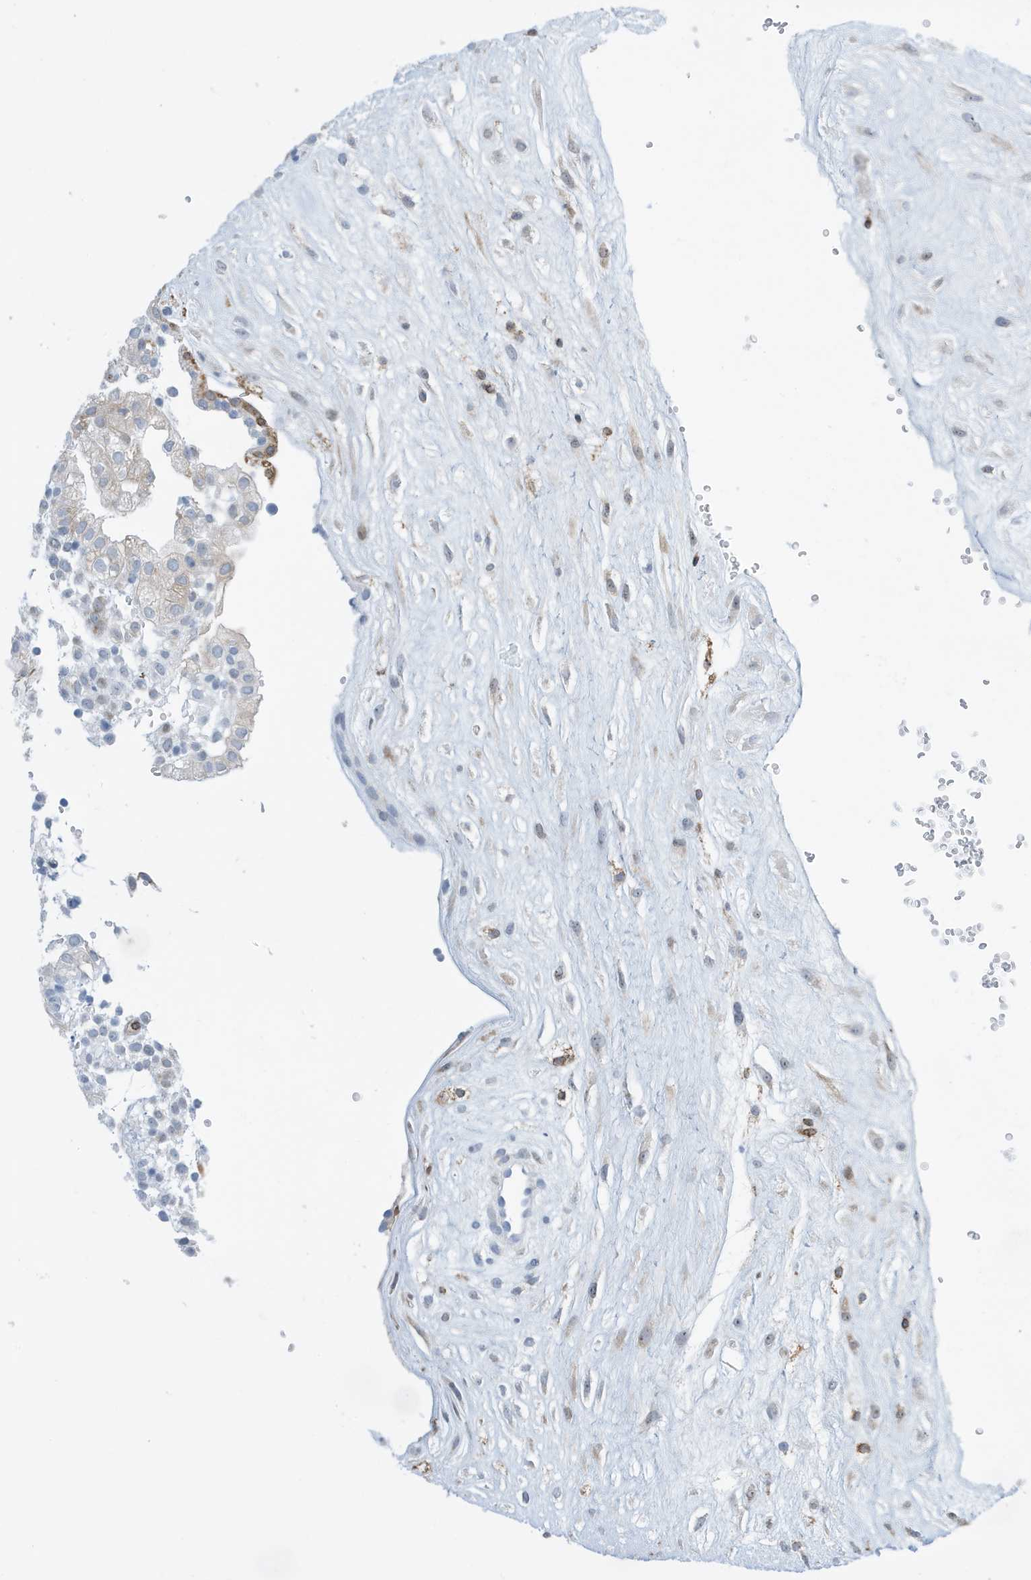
{"staining": {"intensity": "negative", "quantity": "none", "location": "none"}, "tissue": "placenta", "cell_type": "Decidual cells", "image_type": "normal", "snomed": [{"axis": "morphology", "description": "Normal tissue, NOS"}, {"axis": "topography", "description": "Placenta"}], "caption": "Benign placenta was stained to show a protein in brown. There is no significant positivity in decidual cells. Brightfield microscopy of immunohistochemistry (IHC) stained with DAB (brown) and hematoxylin (blue), captured at high magnification.", "gene": "SEMA3F", "patient": {"sex": "female", "age": 18}}